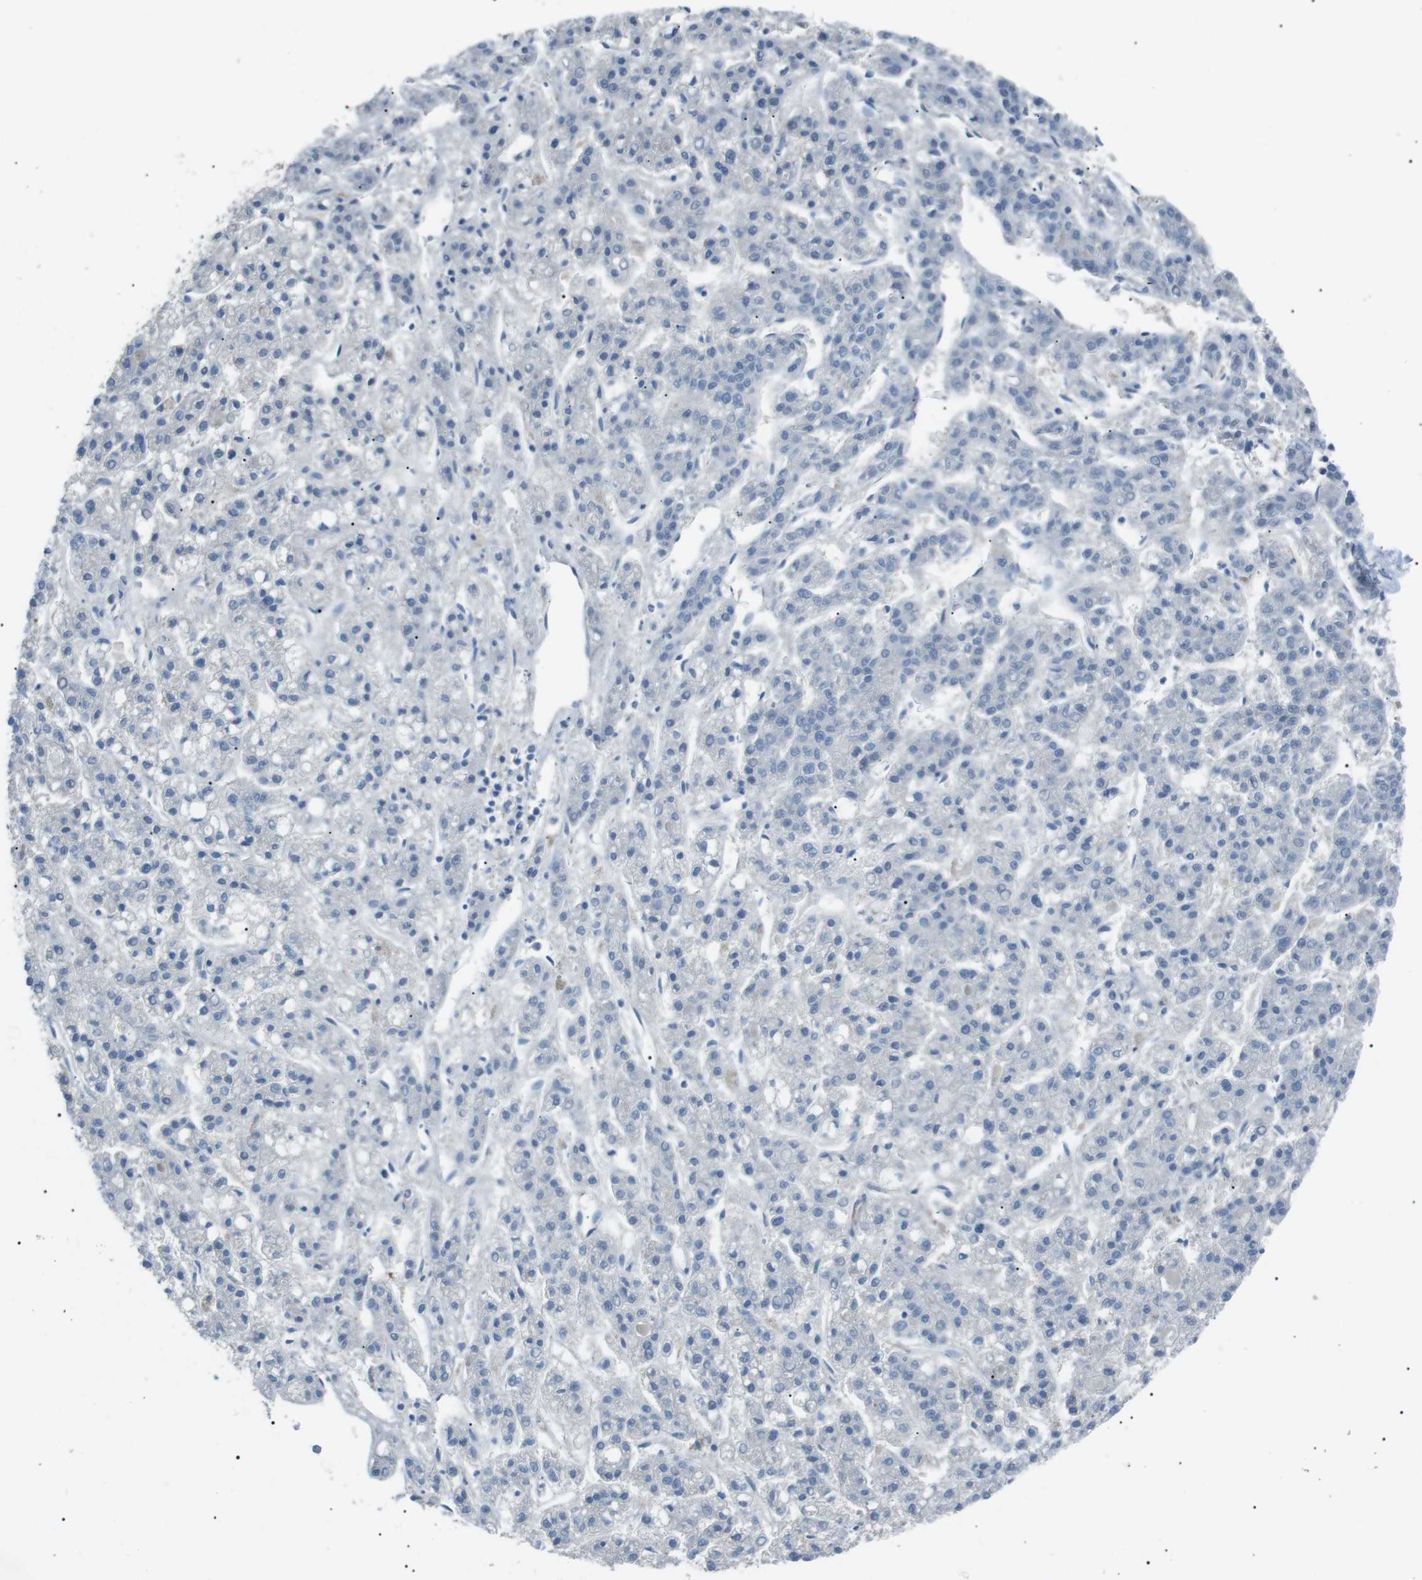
{"staining": {"intensity": "negative", "quantity": "none", "location": "none"}, "tissue": "liver cancer", "cell_type": "Tumor cells", "image_type": "cancer", "snomed": [{"axis": "morphology", "description": "Carcinoma, Hepatocellular, NOS"}, {"axis": "topography", "description": "Liver"}], "caption": "IHC photomicrograph of neoplastic tissue: liver cancer stained with DAB displays no significant protein staining in tumor cells.", "gene": "CDH26", "patient": {"sex": "male", "age": 70}}